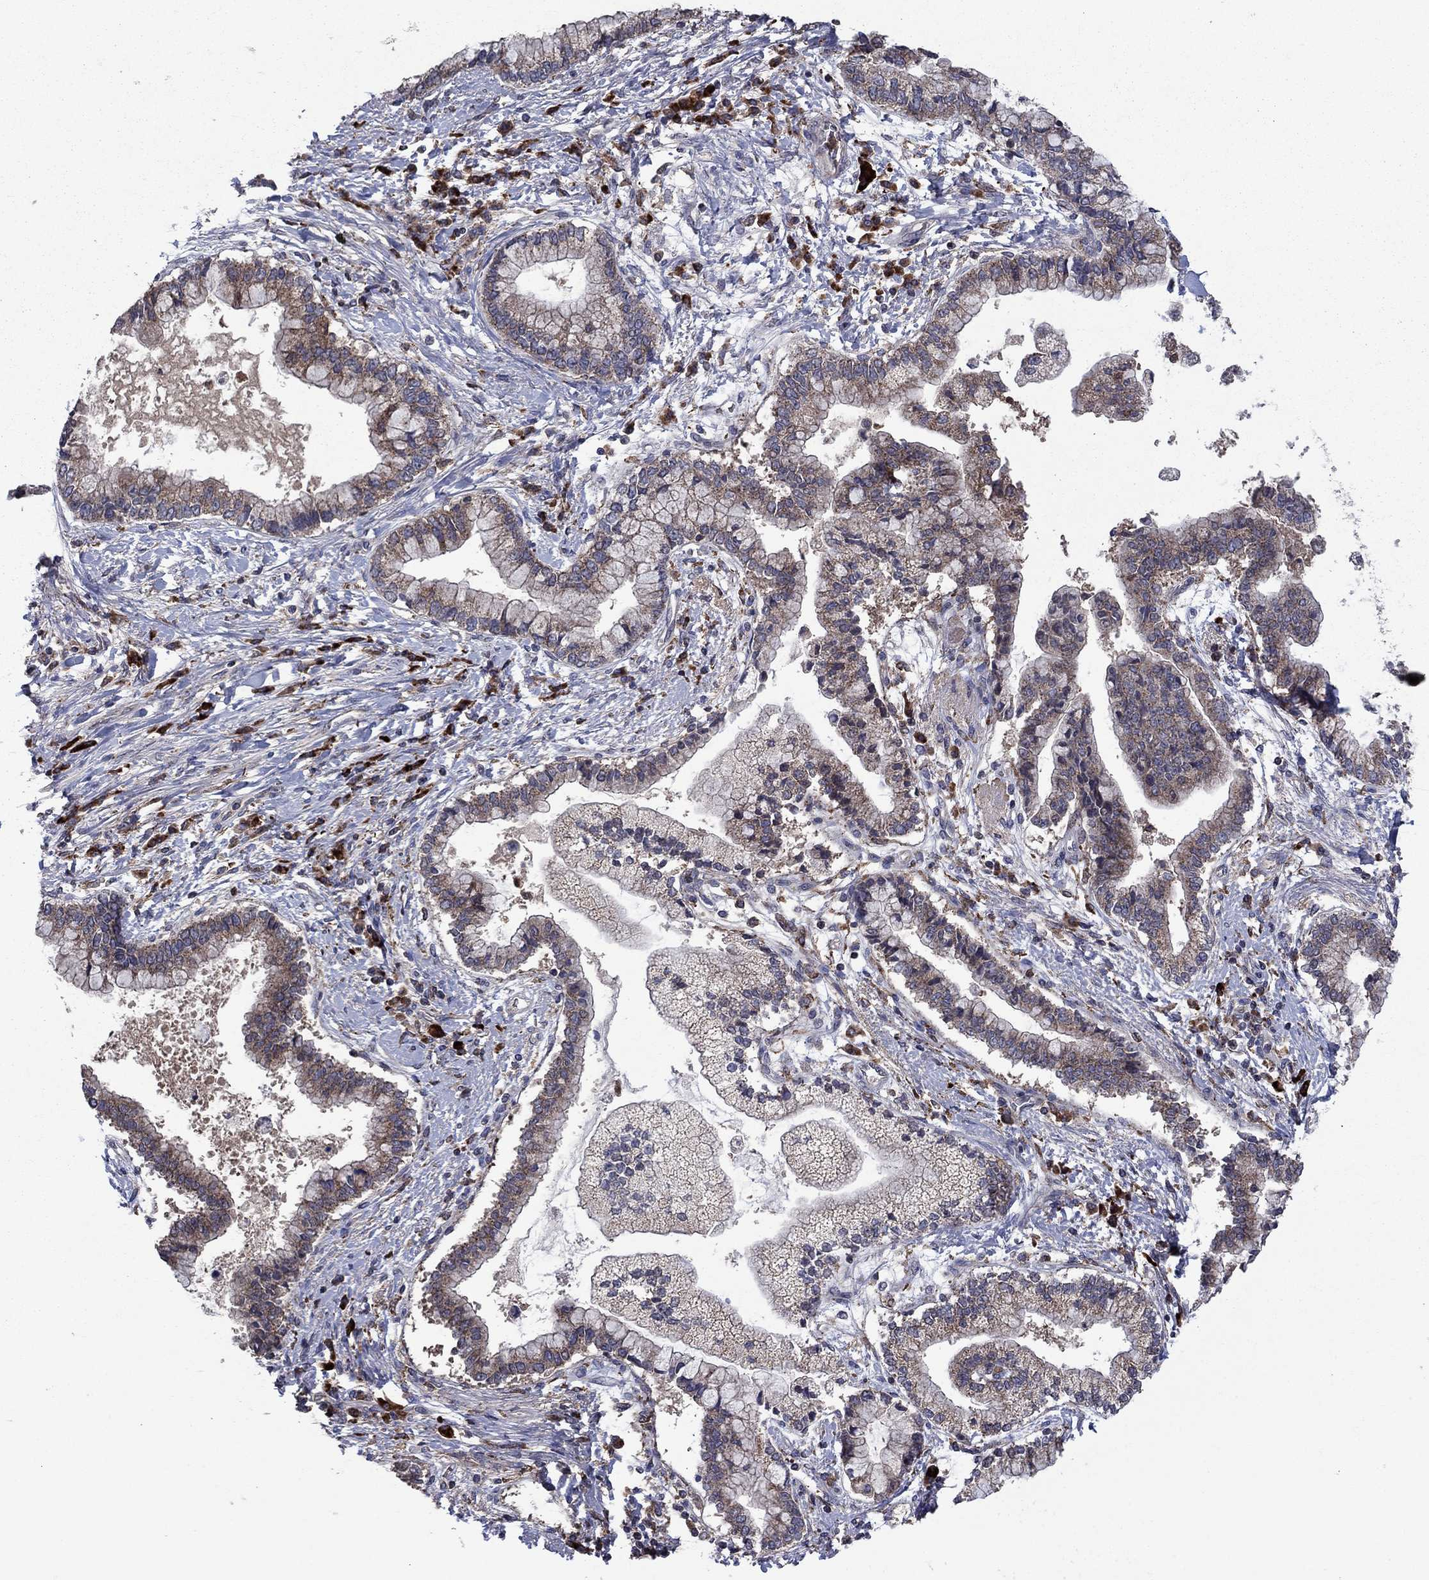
{"staining": {"intensity": "moderate", "quantity": "<25%", "location": "cytoplasmic/membranous"}, "tissue": "liver cancer", "cell_type": "Tumor cells", "image_type": "cancer", "snomed": [{"axis": "morphology", "description": "Cholangiocarcinoma"}, {"axis": "topography", "description": "Liver"}], "caption": "Immunohistochemistry (IHC) (DAB) staining of cholangiocarcinoma (liver) reveals moderate cytoplasmic/membranous protein expression in approximately <25% of tumor cells. Using DAB (brown) and hematoxylin (blue) stains, captured at high magnification using brightfield microscopy.", "gene": "MEA1", "patient": {"sex": "male", "age": 50}}